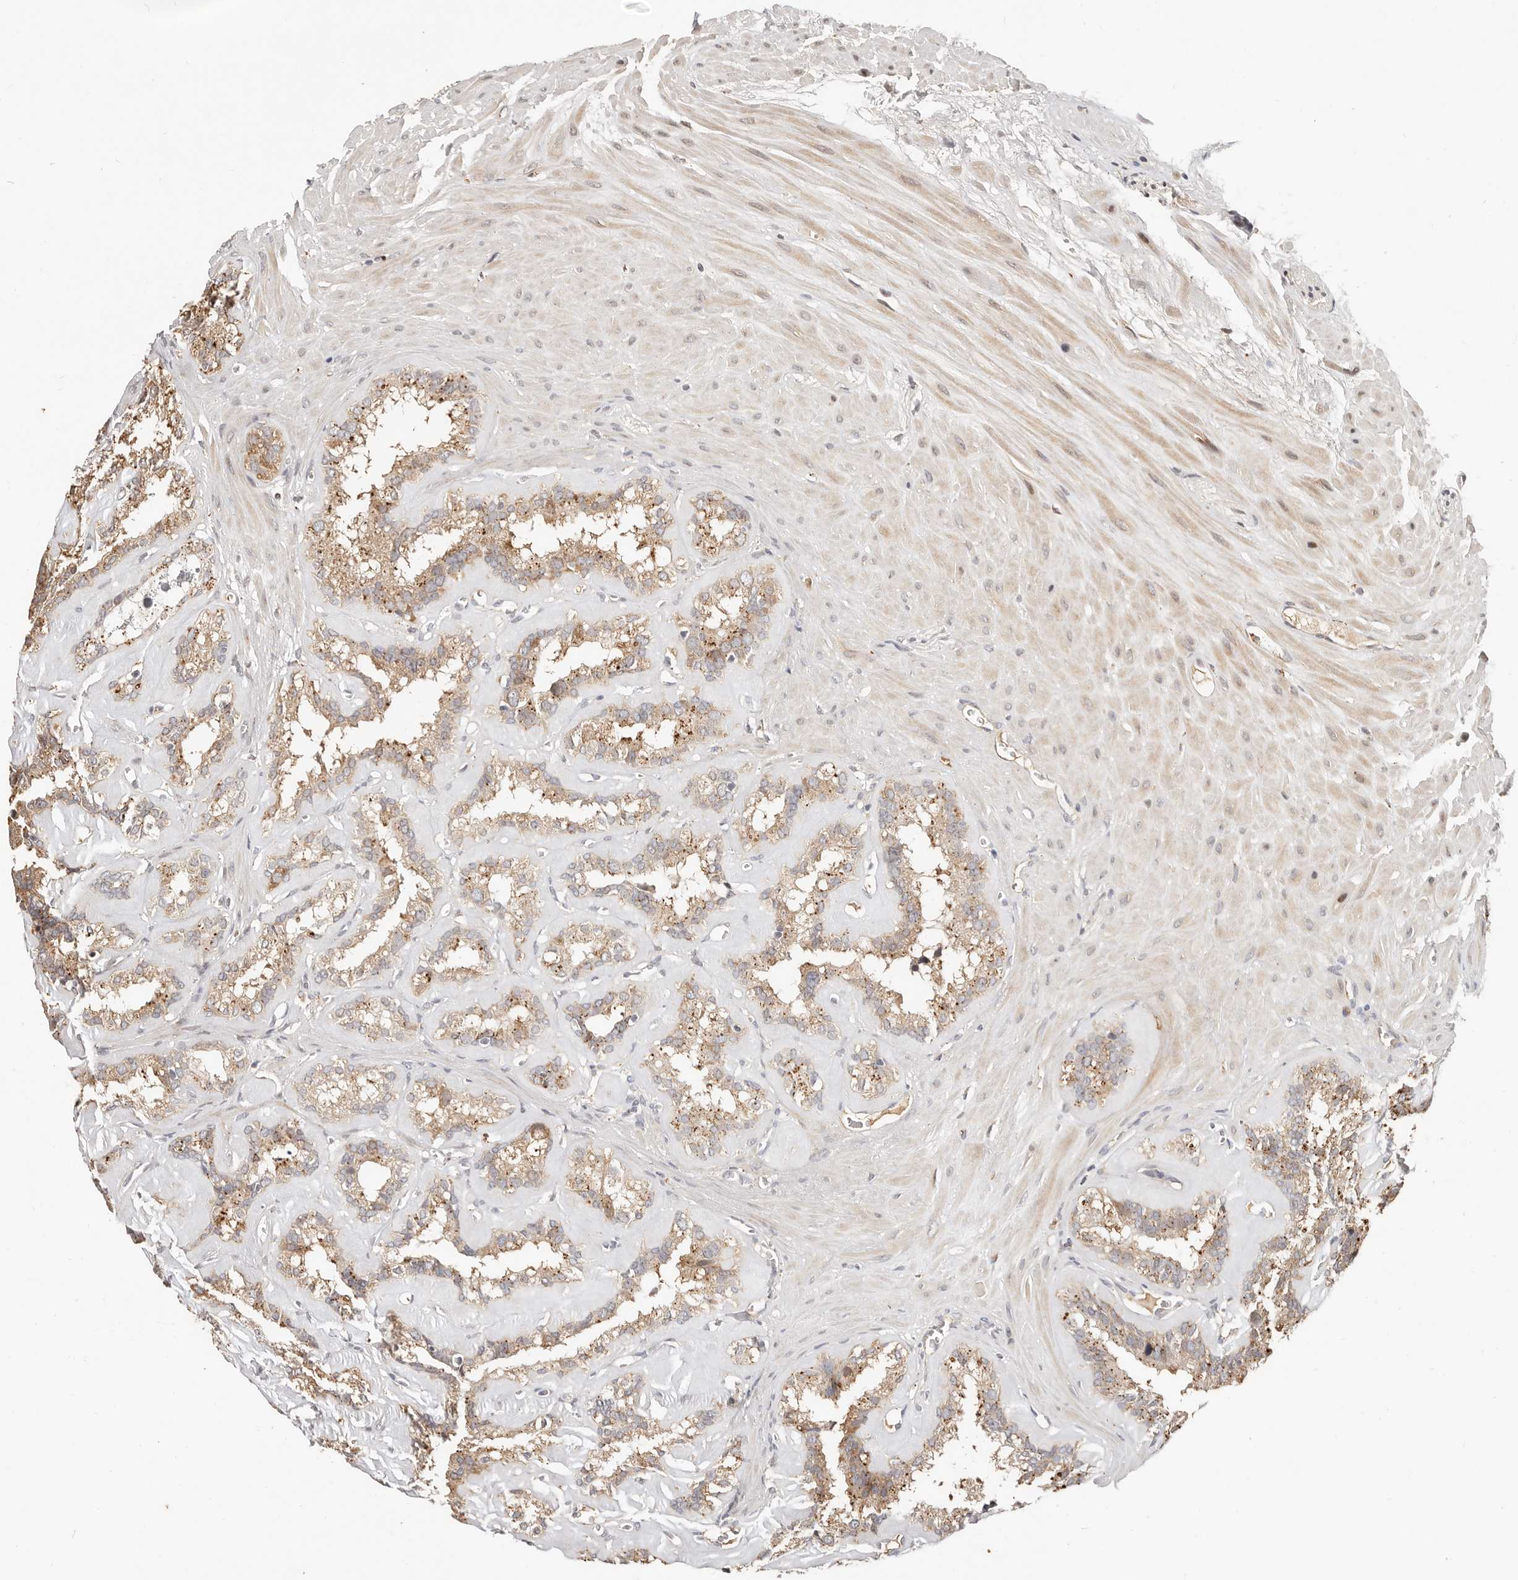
{"staining": {"intensity": "moderate", "quantity": "25%-75%", "location": "cytoplasmic/membranous"}, "tissue": "seminal vesicle", "cell_type": "Glandular cells", "image_type": "normal", "snomed": [{"axis": "morphology", "description": "Normal tissue, NOS"}, {"axis": "topography", "description": "Prostate"}, {"axis": "topography", "description": "Seminal veicle"}], "caption": "Seminal vesicle stained with IHC reveals moderate cytoplasmic/membranous positivity in about 25%-75% of glandular cells. (Brightfield microscopy of DAB IHC at high magnification).", "gene": "ZRANB1", "patient": {"sex": "male", "age": 59}}